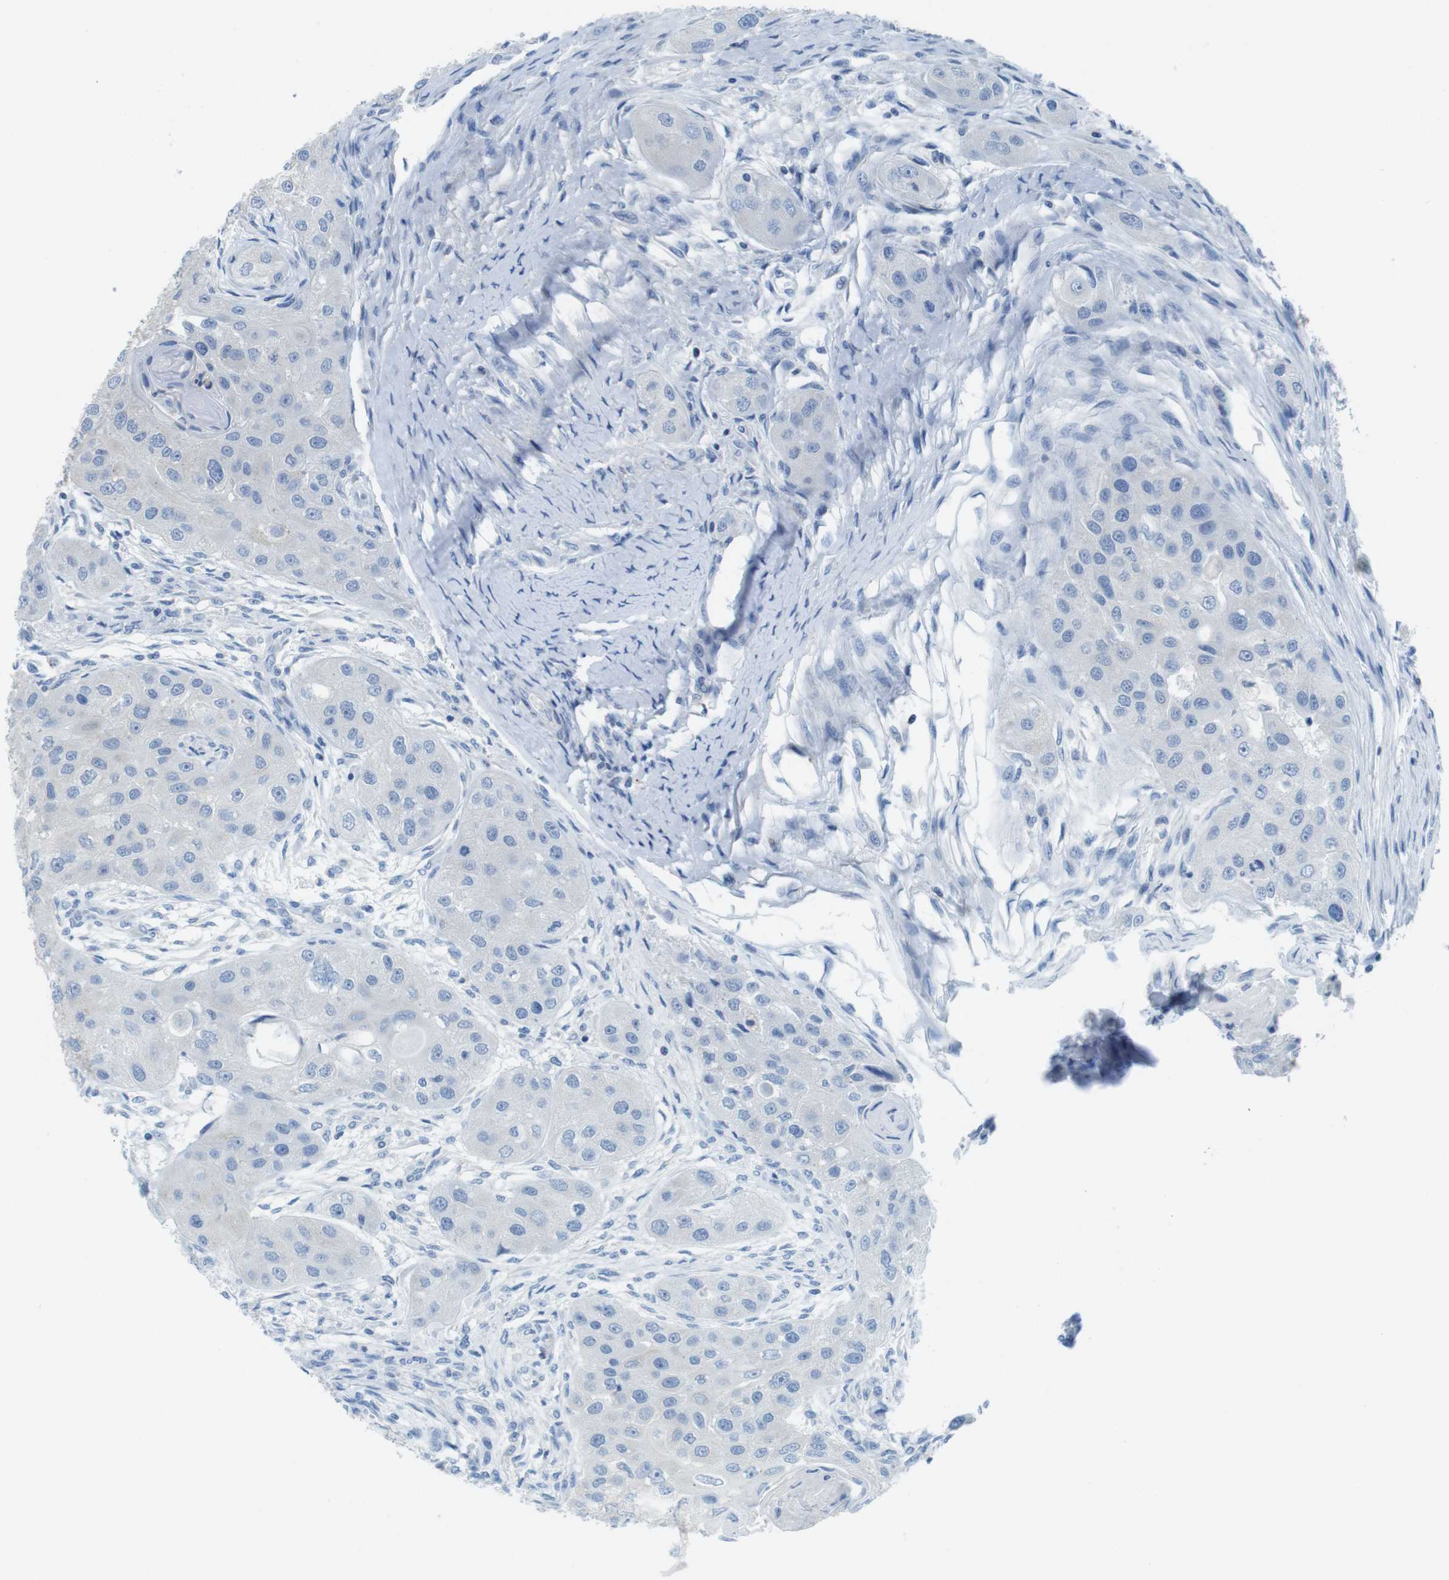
{"staining": {"intensity": "negative", "quantity": "none", "location": "none"}, "tissue": "head and neck cancer", "cell_type": "Tumor cells", "image_type": "cancer", "snomed": [{"axis": "morphology", "description": "Normal tissue, NOS"}, {"axis": "morphology", "description": "Squamous cell carcinoma, NOS"}, {"axis": "topography", "description": "Skeletal muscle"}, {"axis": "topography", "description": "Head-Neck"}], "caption": "DAB immunohistochemical staining of human head and neck cancer (squamous cell carcinoma) demonstrates no significant expression in tumor cells.", "gene": "ASIC5", "patient": {"sex": "male", "age": 51}}